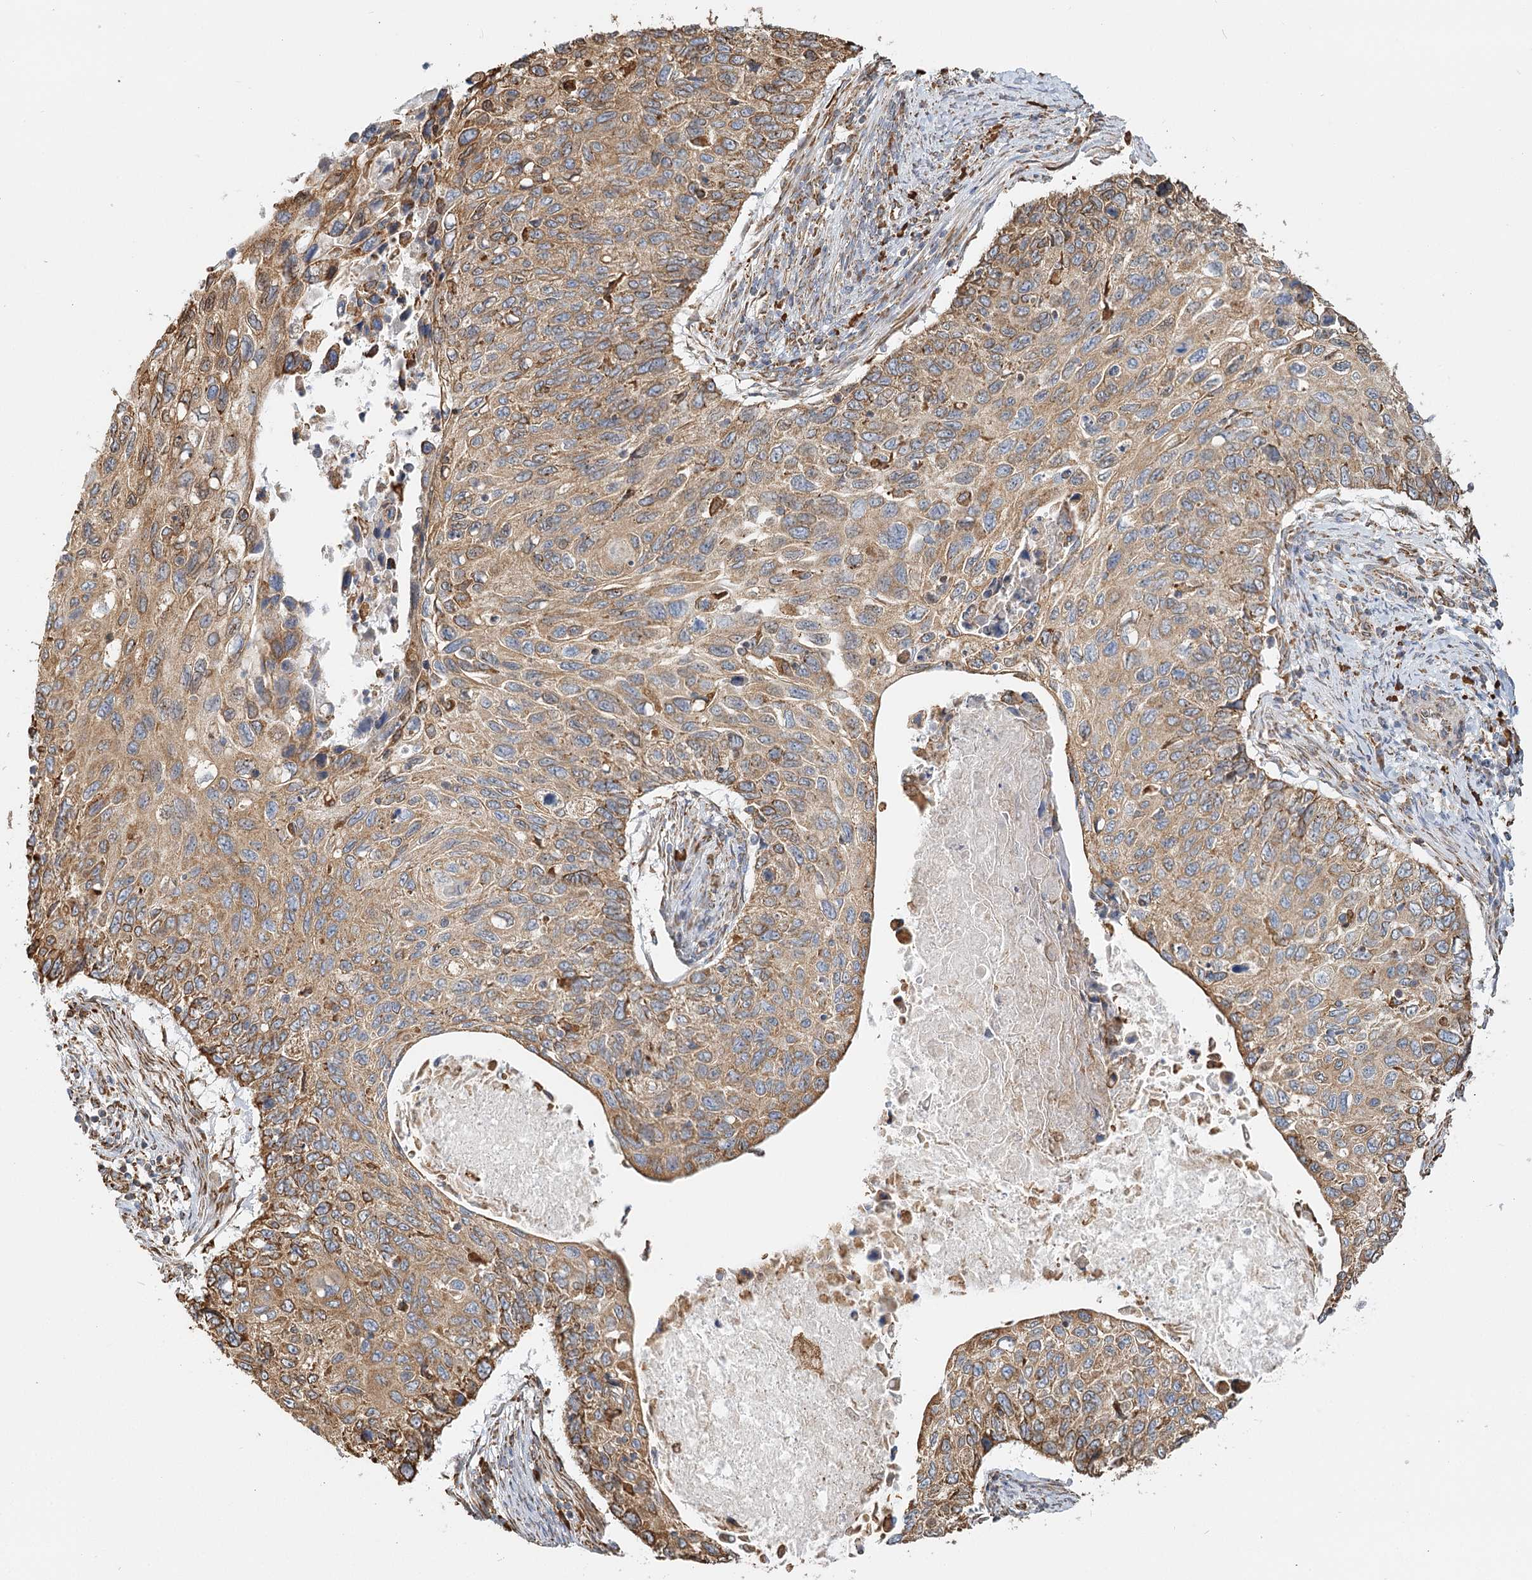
{"staining": {"intensity": "moderate", "quantity": ">75%", "location": "cytoplasmic/membranous"}, "tissue": "cervical cancer", "cell_type": "Tumor cells", "image_type": "cancer", "snomed": [{"axis": "morphology", "description": "Squamous cell carcinoma, NOS"}, {"axis": "topography", "description": "Cervix"}], "caption": "This micrograph exhibits immunohistochemistry staining of cervical squamous cell carcinoma, with medium moderate cytoplasmic/membranous expression in approximately >75% of tumor cells.", "gene": "TAS1R1", "patient": {"sex": "female", "age": 70}}